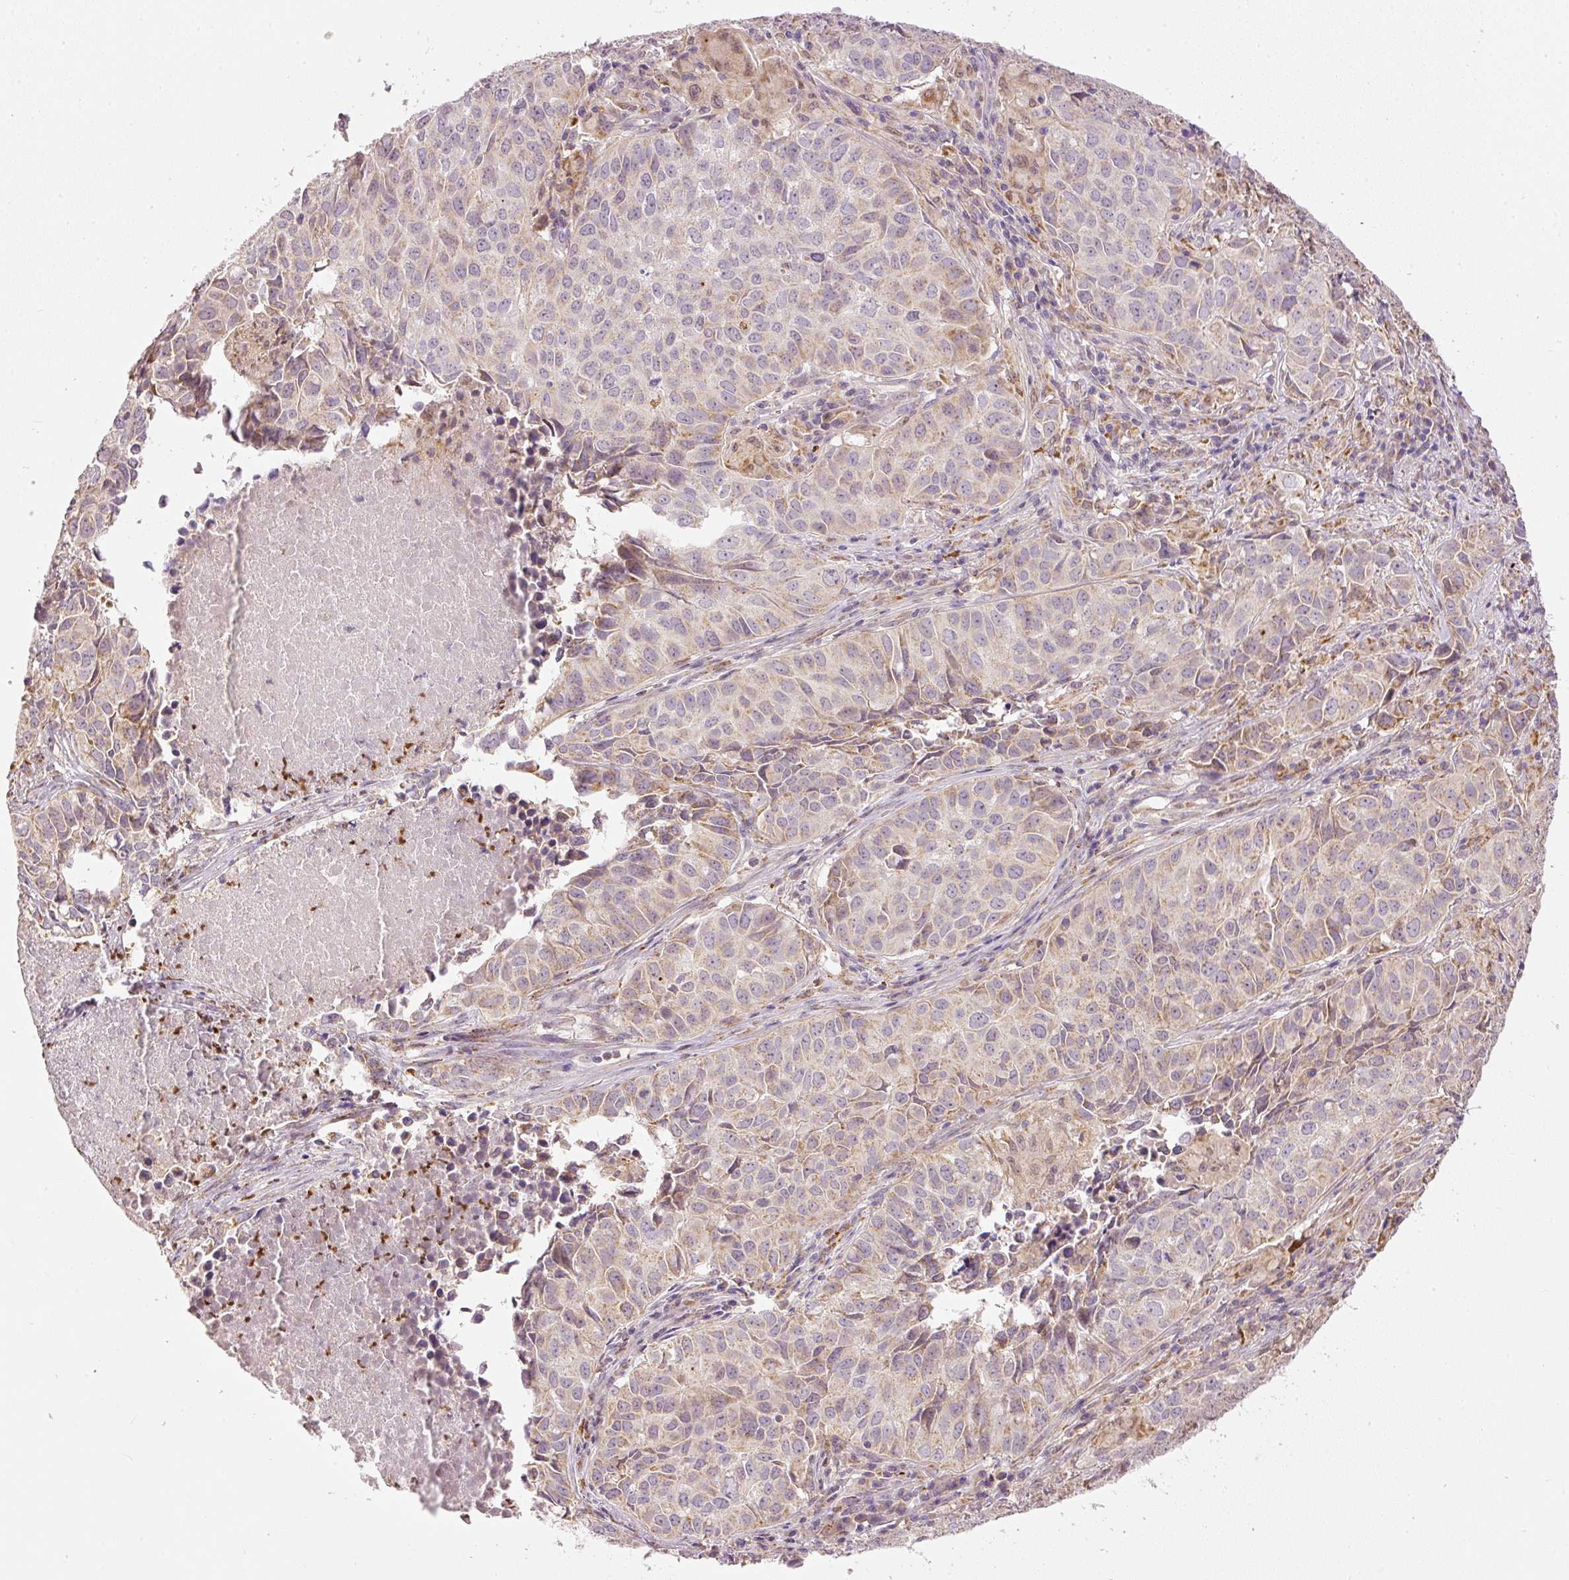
{"staining": {"intensity": "weak", "quantity": "25%-75%", "location": "cytoplasmic/membranous"}, "tissue": "lung cancer", "cell_type": "Tumor cells", "image_type": "cancer", "snomed": [{"axis": "morphology", "description": "Adenocarcinoma, NOS"}, {"axis": "topography", "description": "Lung"}], "caption": "Immunohistochemical staining of human lung cancer shows weak cytoplasmic/membranous protein staining in approximately 25%-75% of tumor cells.", "gene": "MTHFD1L", "patient": {"sex": "female", "age": 50}}